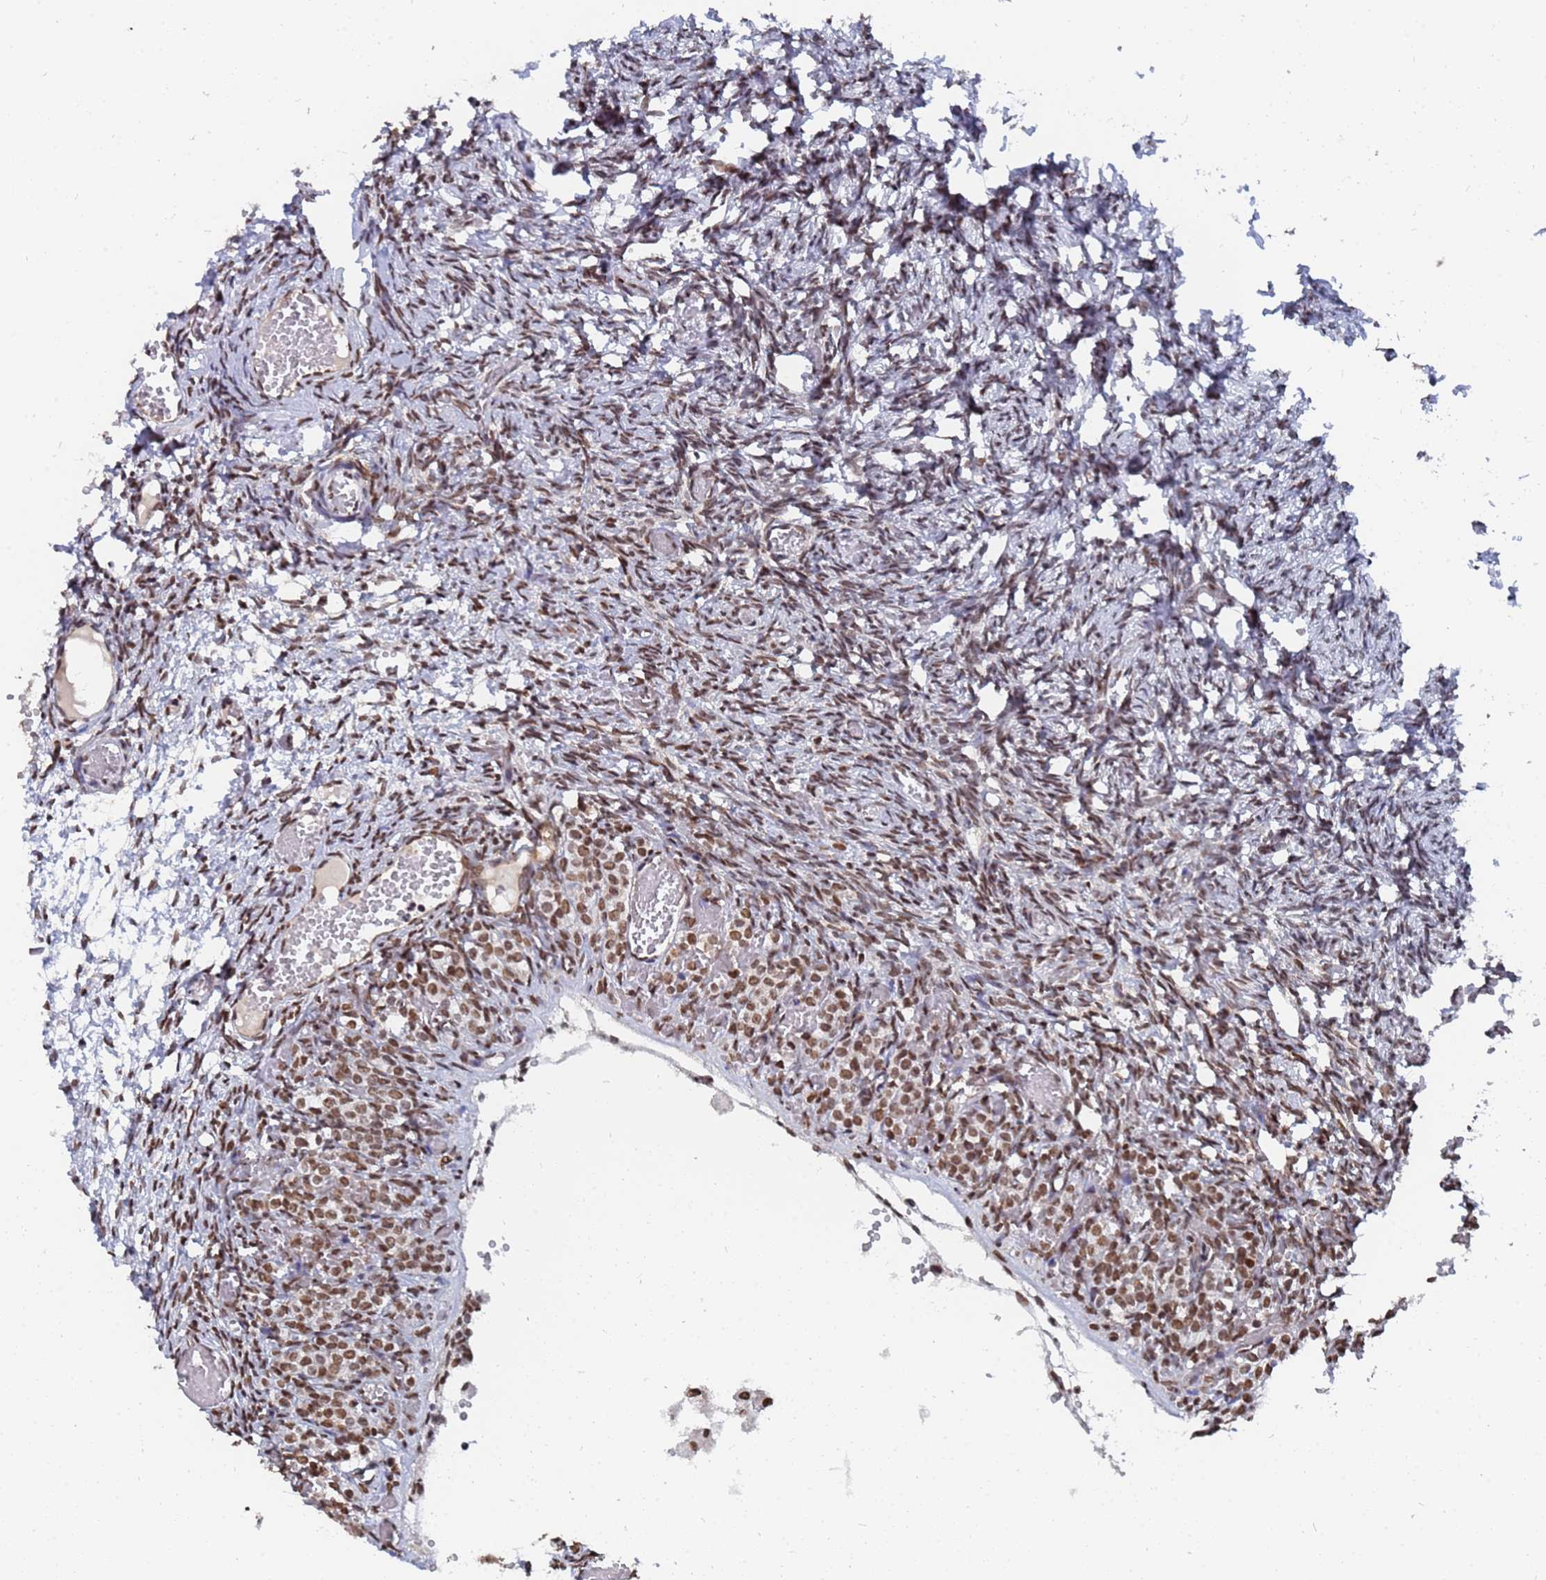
{"staining": {"intensity": "moderate", "quantity": ">75%", "location": "nuclear"}, "tissue": "ovary", "cell_type": "Ovarian stroma cells", "image_type": "normal", "snomed": [{"axis": "morphology", "description": "Adenocarcinoma, NOS"}, {"axis": "topography", "description": "Endometrium"}], "caption": "Benign ovary was stained to show a protein in brown. There is medium levels of moderate nuclear expression in about >75% of ovarian stroma cells. Ihc stains the protein of interest in brown and the nuclei are stained blue.", "gene": "RAVER2", "patient": {"sex": "female", "age": 32}}